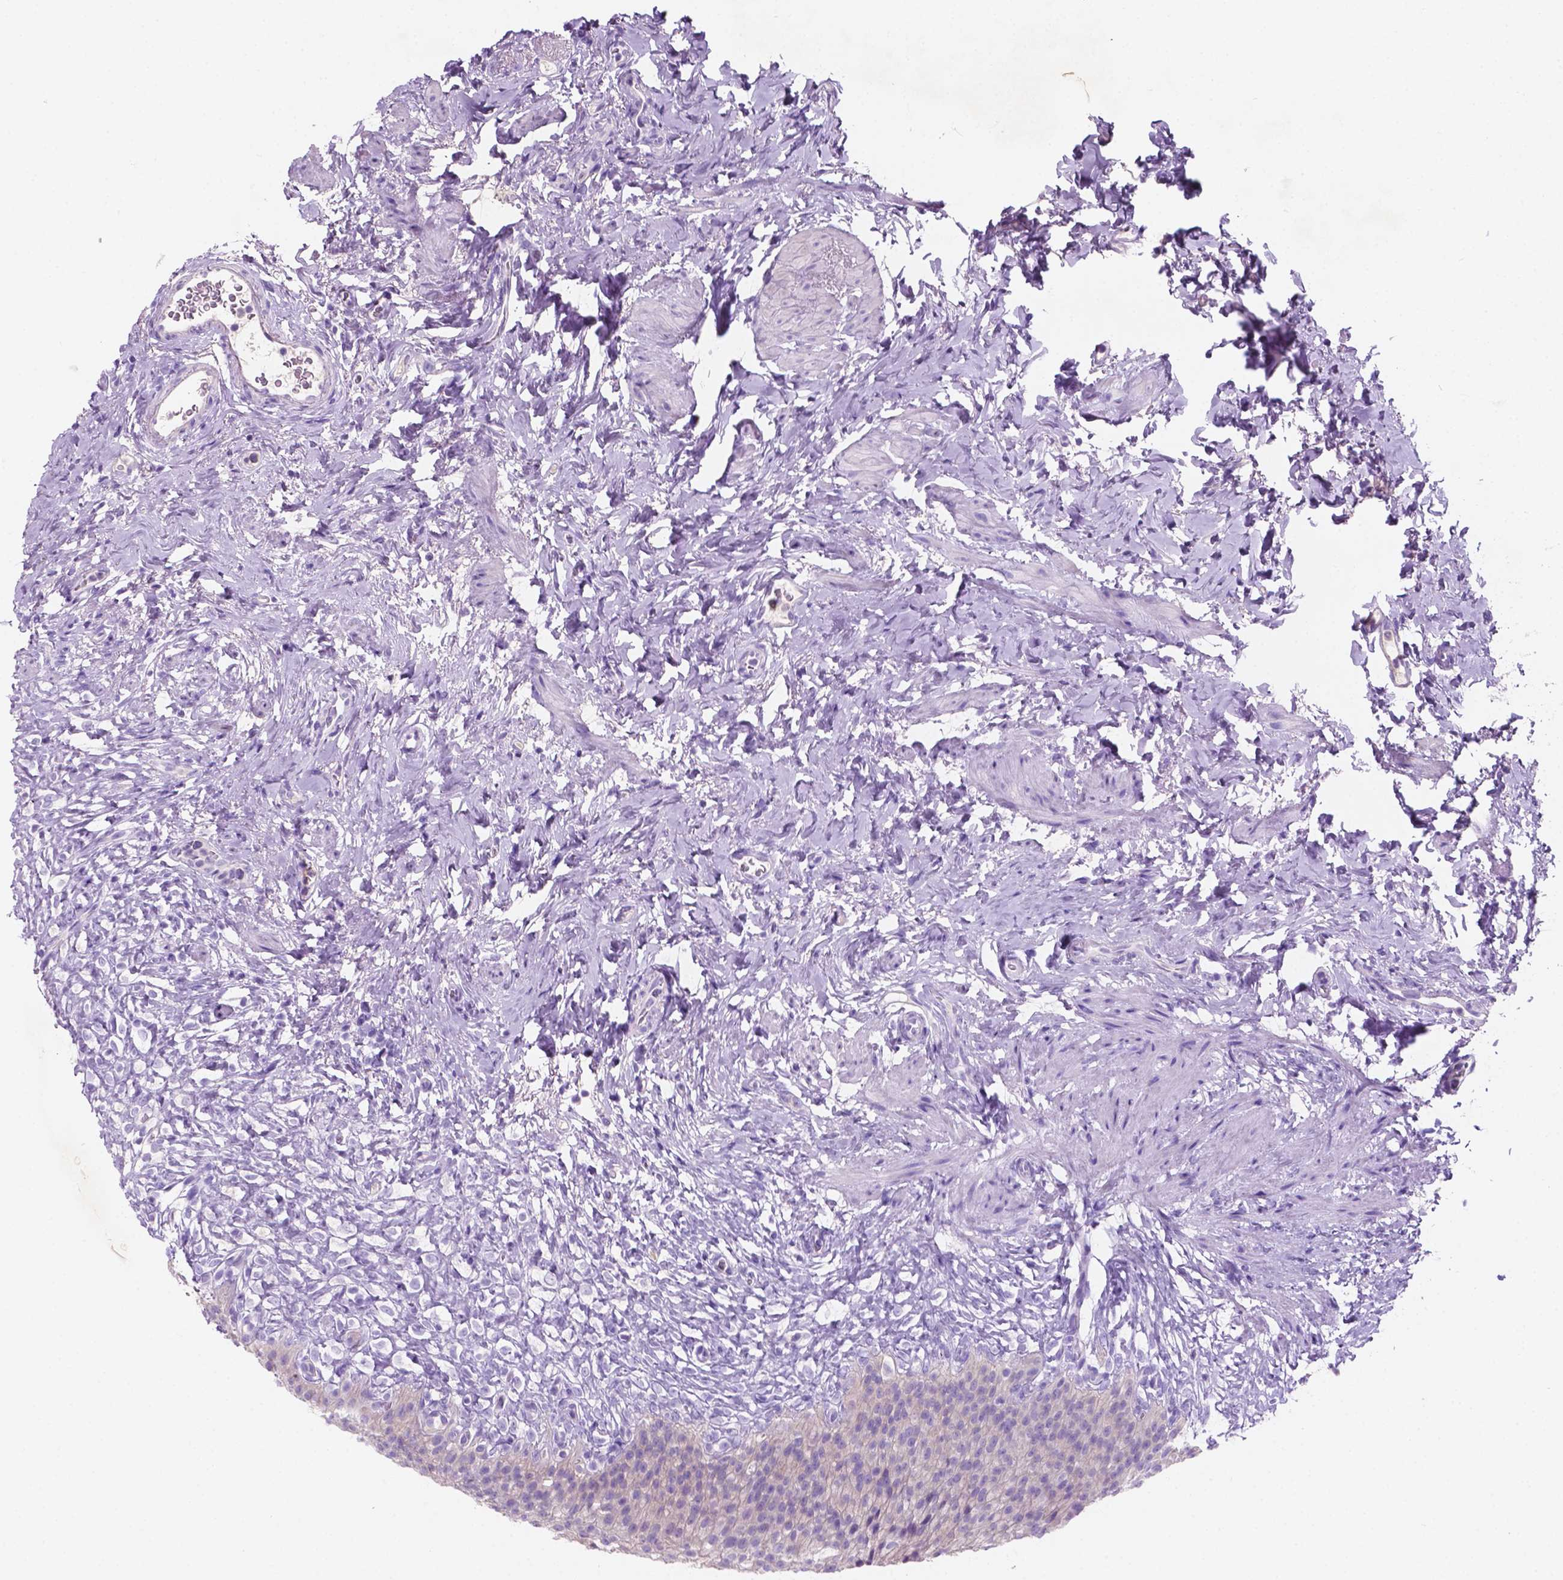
{"staining": {"intensity": "negative", "quantity": "none", "location": "none"}, "tissue": "urinary bladder", "cell_type": "Urothelial cells", "image_type": "normal", "snomed": [{"axis": "morphology", "description": "Normal tissue, NOS"}, {"axis": "topography", "description": "Urinary bladder"}, {"axis": "topography", "description": "Prostate"}], "caption": "Micrograph shows no significant protein expression in urothelial cells of unremarkable urinary bladder.", "gene": "POU4F1", "patient": {"sex": "male", "age": 76}}